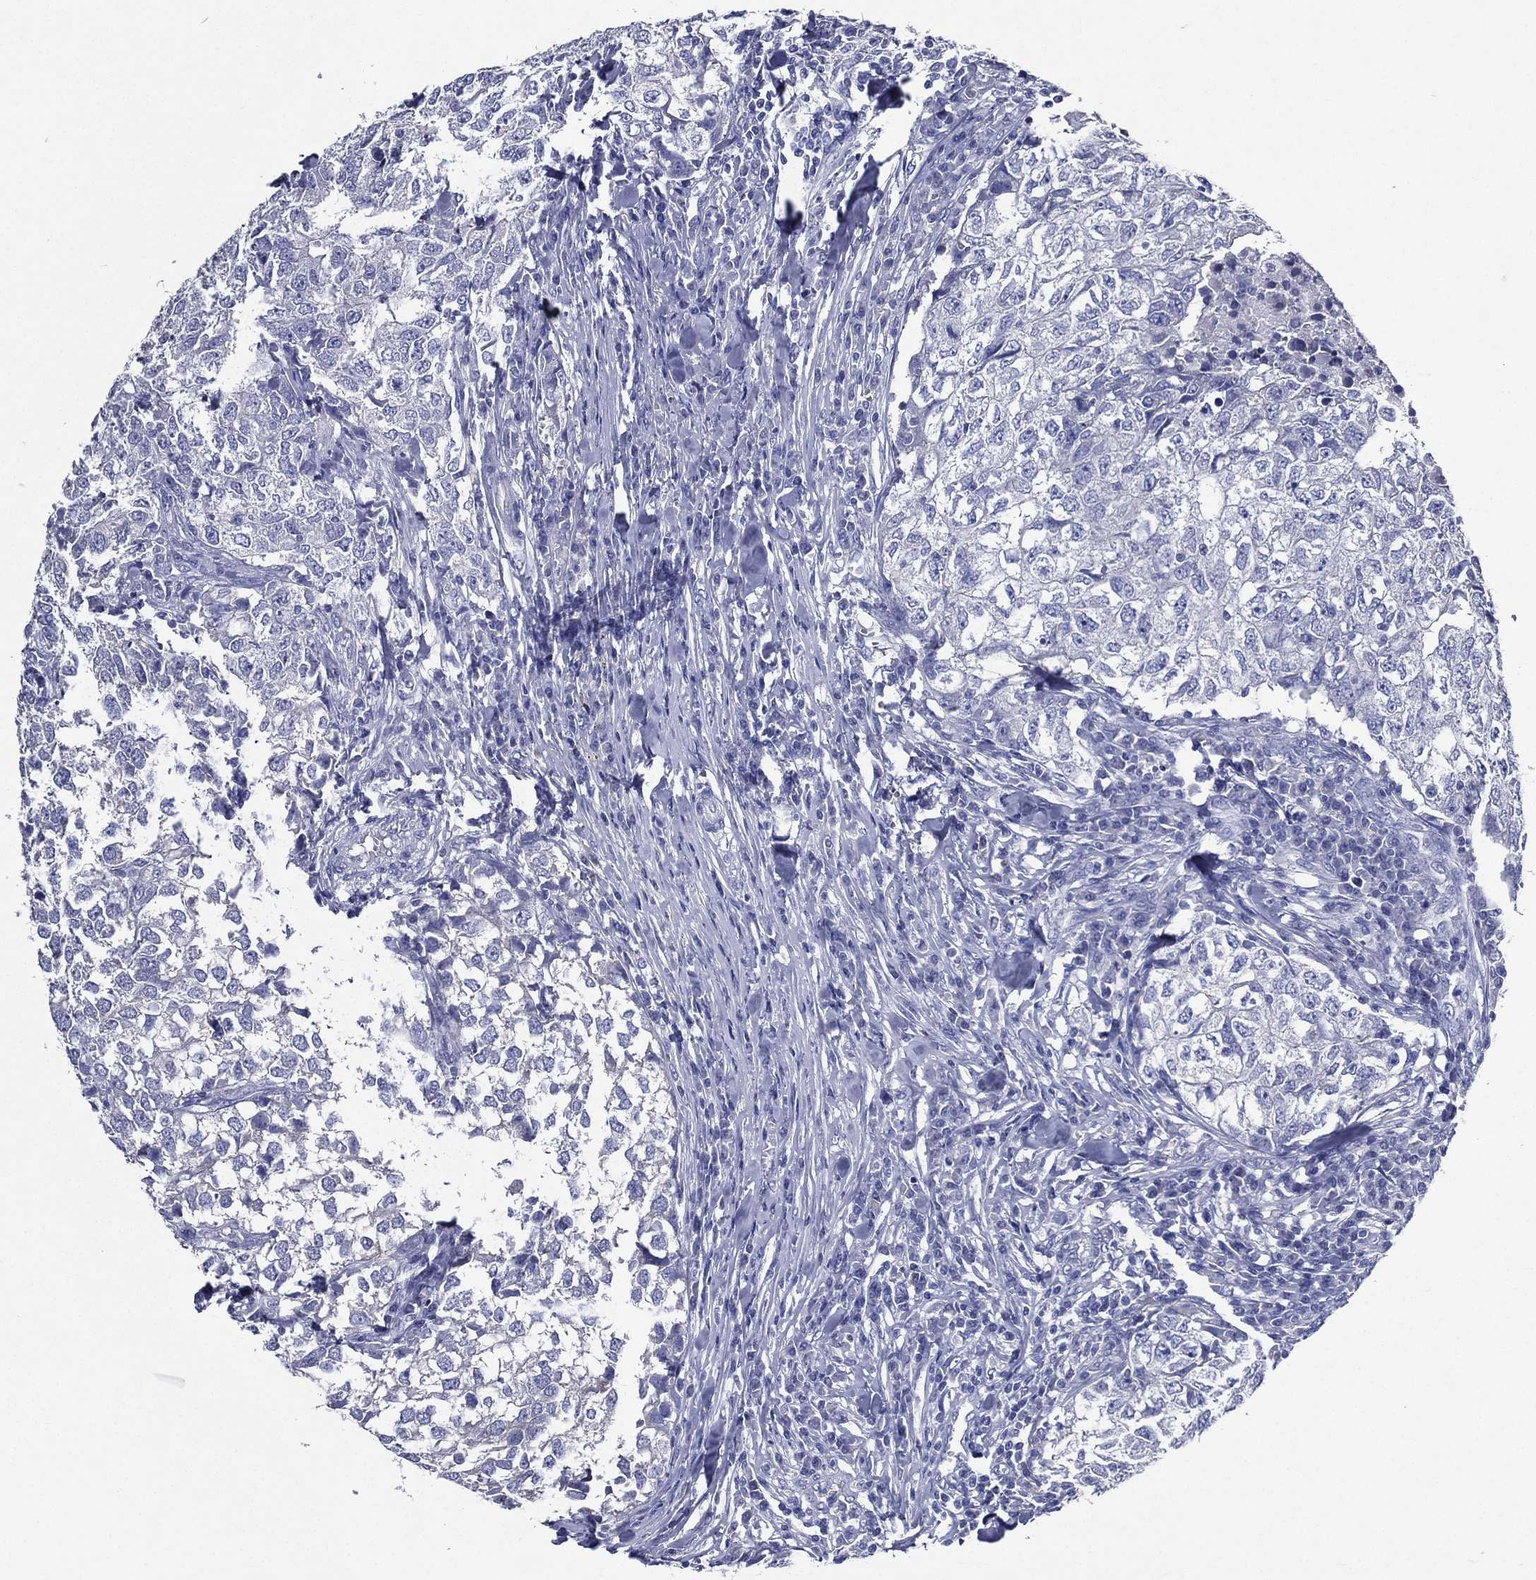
{"staining": {"intensity": "negative", "quantity": "none", "location": "none"}, "tissue": "breast cancer", "cell_type": "Tumor cells", "image_type": "cancer", "snomed": [{"axis": "morphology", "description": "Duct carcinoma"}, {"axis": "topography", "description": "Breast"}], "caption": "Immunohistochemistry photomicrograph of neoplastic tissue: human breast cancer (infiltrating ductal carcinoma) stained with DAB (3,3'-diaminobenzidine) shows no significant protein staining in tumor cells.", "gene": "TGM1", "patient": {"sex": "female", "age": 30}}